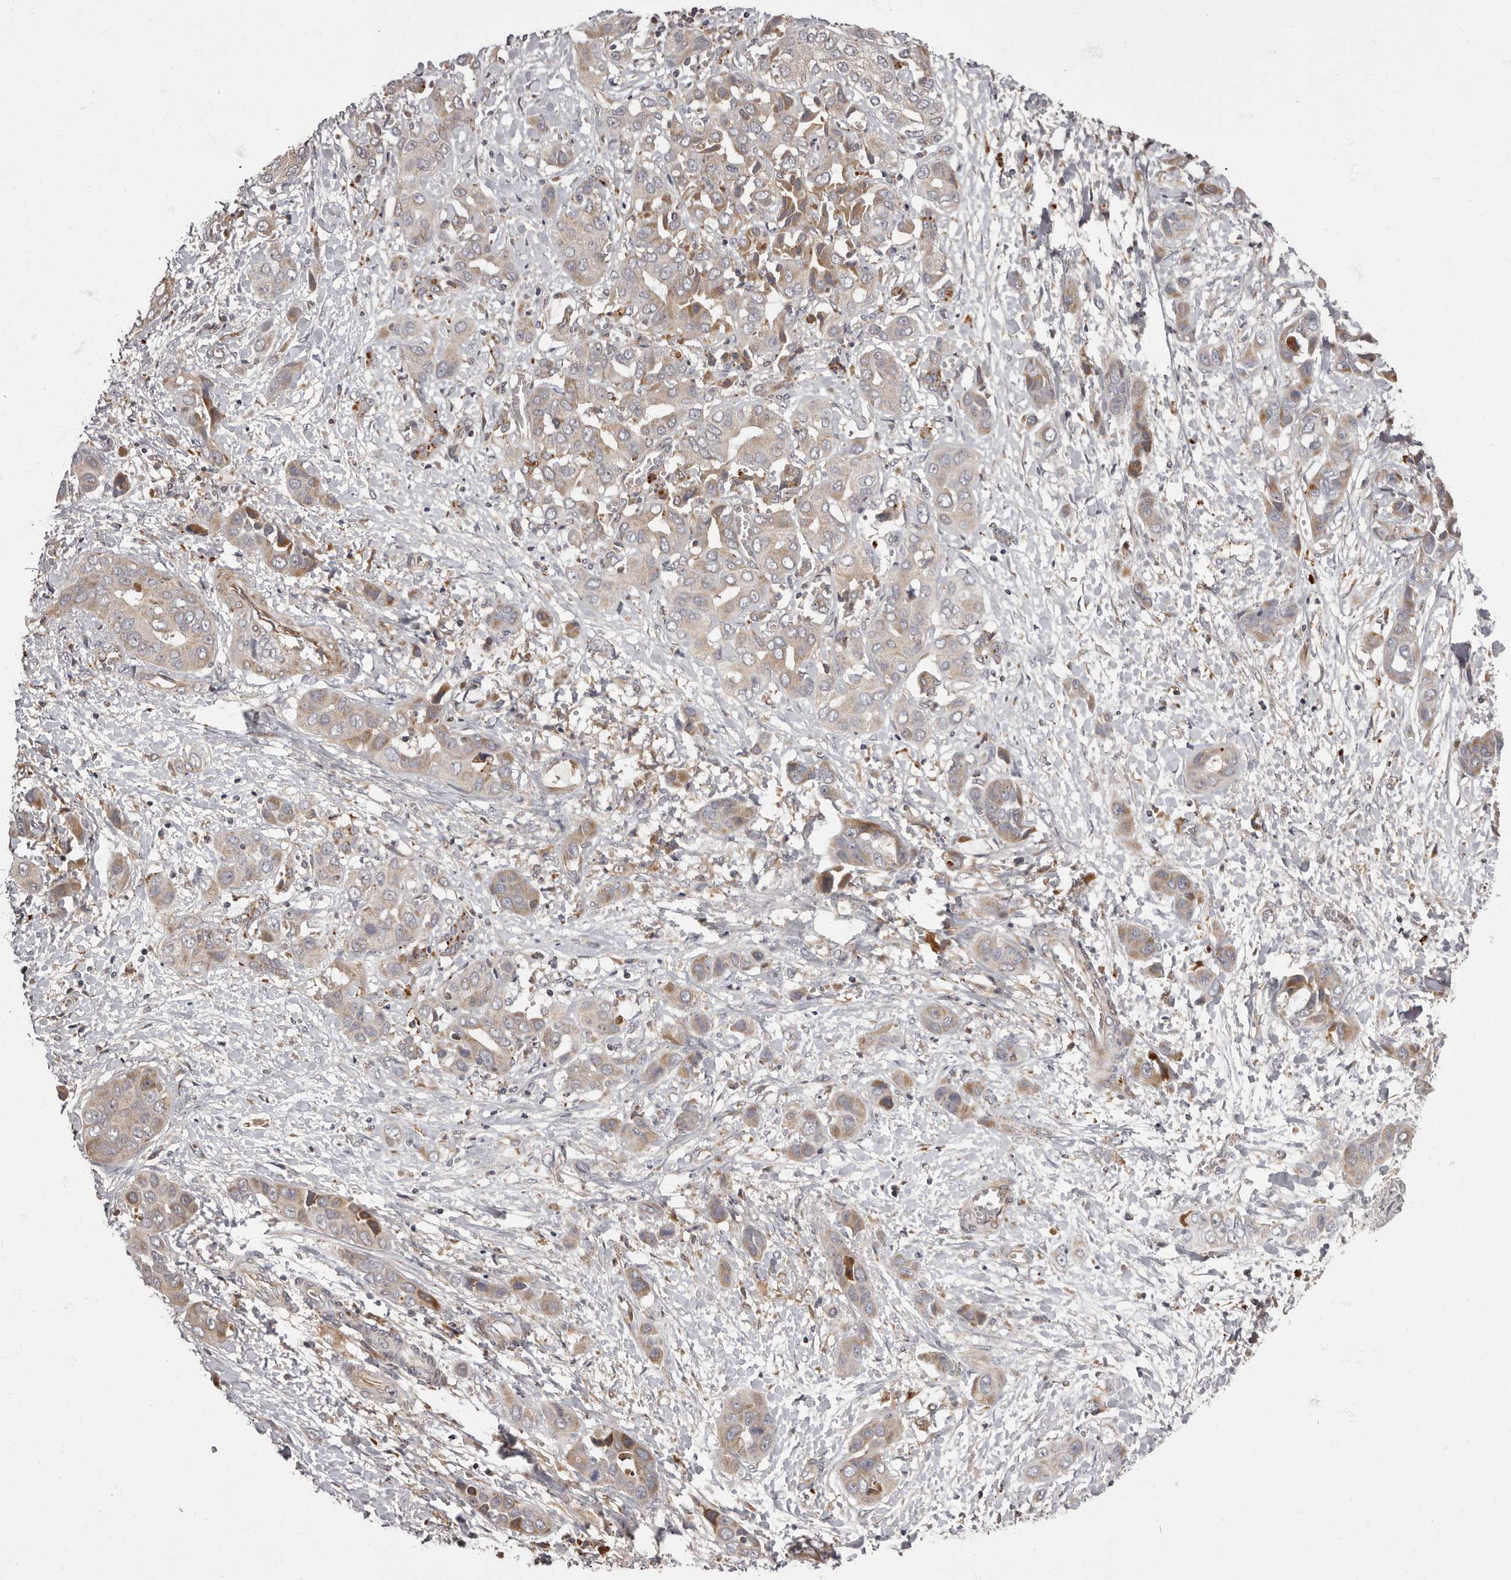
{"staining": {"intensity": "weak", "quantity": ">75%", "location": "cytoplasmic/membranous"}, "tissue": "liver cancer", "cell_type": "Tumor cells", "image_type": "cancer", "snomed": [{"axis": "morphology", "description": "Cholangiocarcinoma"}, {"axis": "topography", "description": "Liver"}], "caption": "Protein staining by immunohistochemistry shows weak cytoplasmic/membranous positivity in approximately >75% of tumor cells in liver cancer (cholangiocarcinoma).", "gene": "ADCY2", "patient": {"sex": "female", "age": 52}}